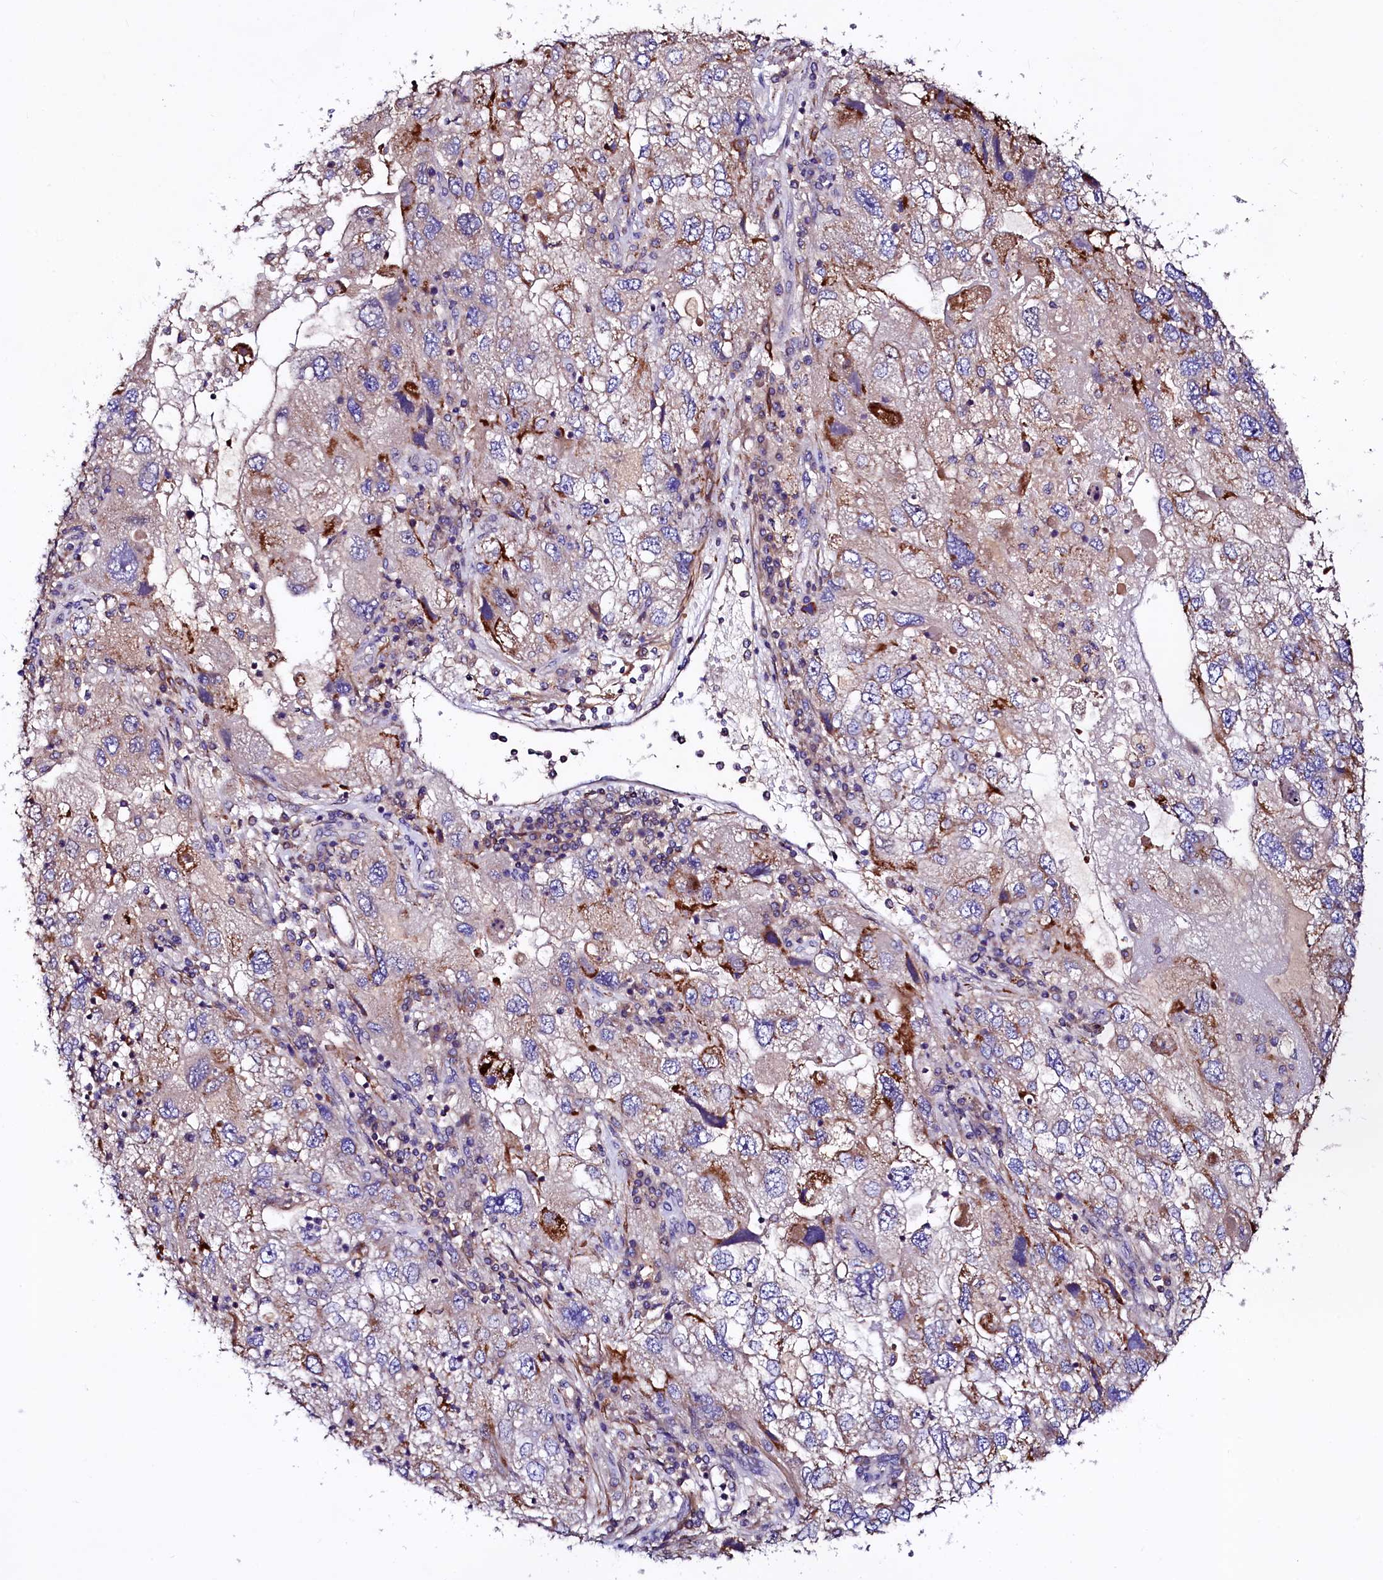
{"staining": {"intensity": "negative", "quantity": "none", "location": "none"}, "tissue": "endometrial cancer", "cell_type": "Tumor cells", "image_type": "cancer", "snomed": [{"axis": "morphology", "description": "Adenocarcinoma, NOS"}, {"axis": "topography", "description": "Endometrium"}], "caption": "IHC micrograph of neoplastic tissue: adenocarcinoma (endometrial) stained with DAB reveals no significant protein positivity in tumor cells.", "gene": "CIAO3", "patient": {"sex": "female", "age": 49}}